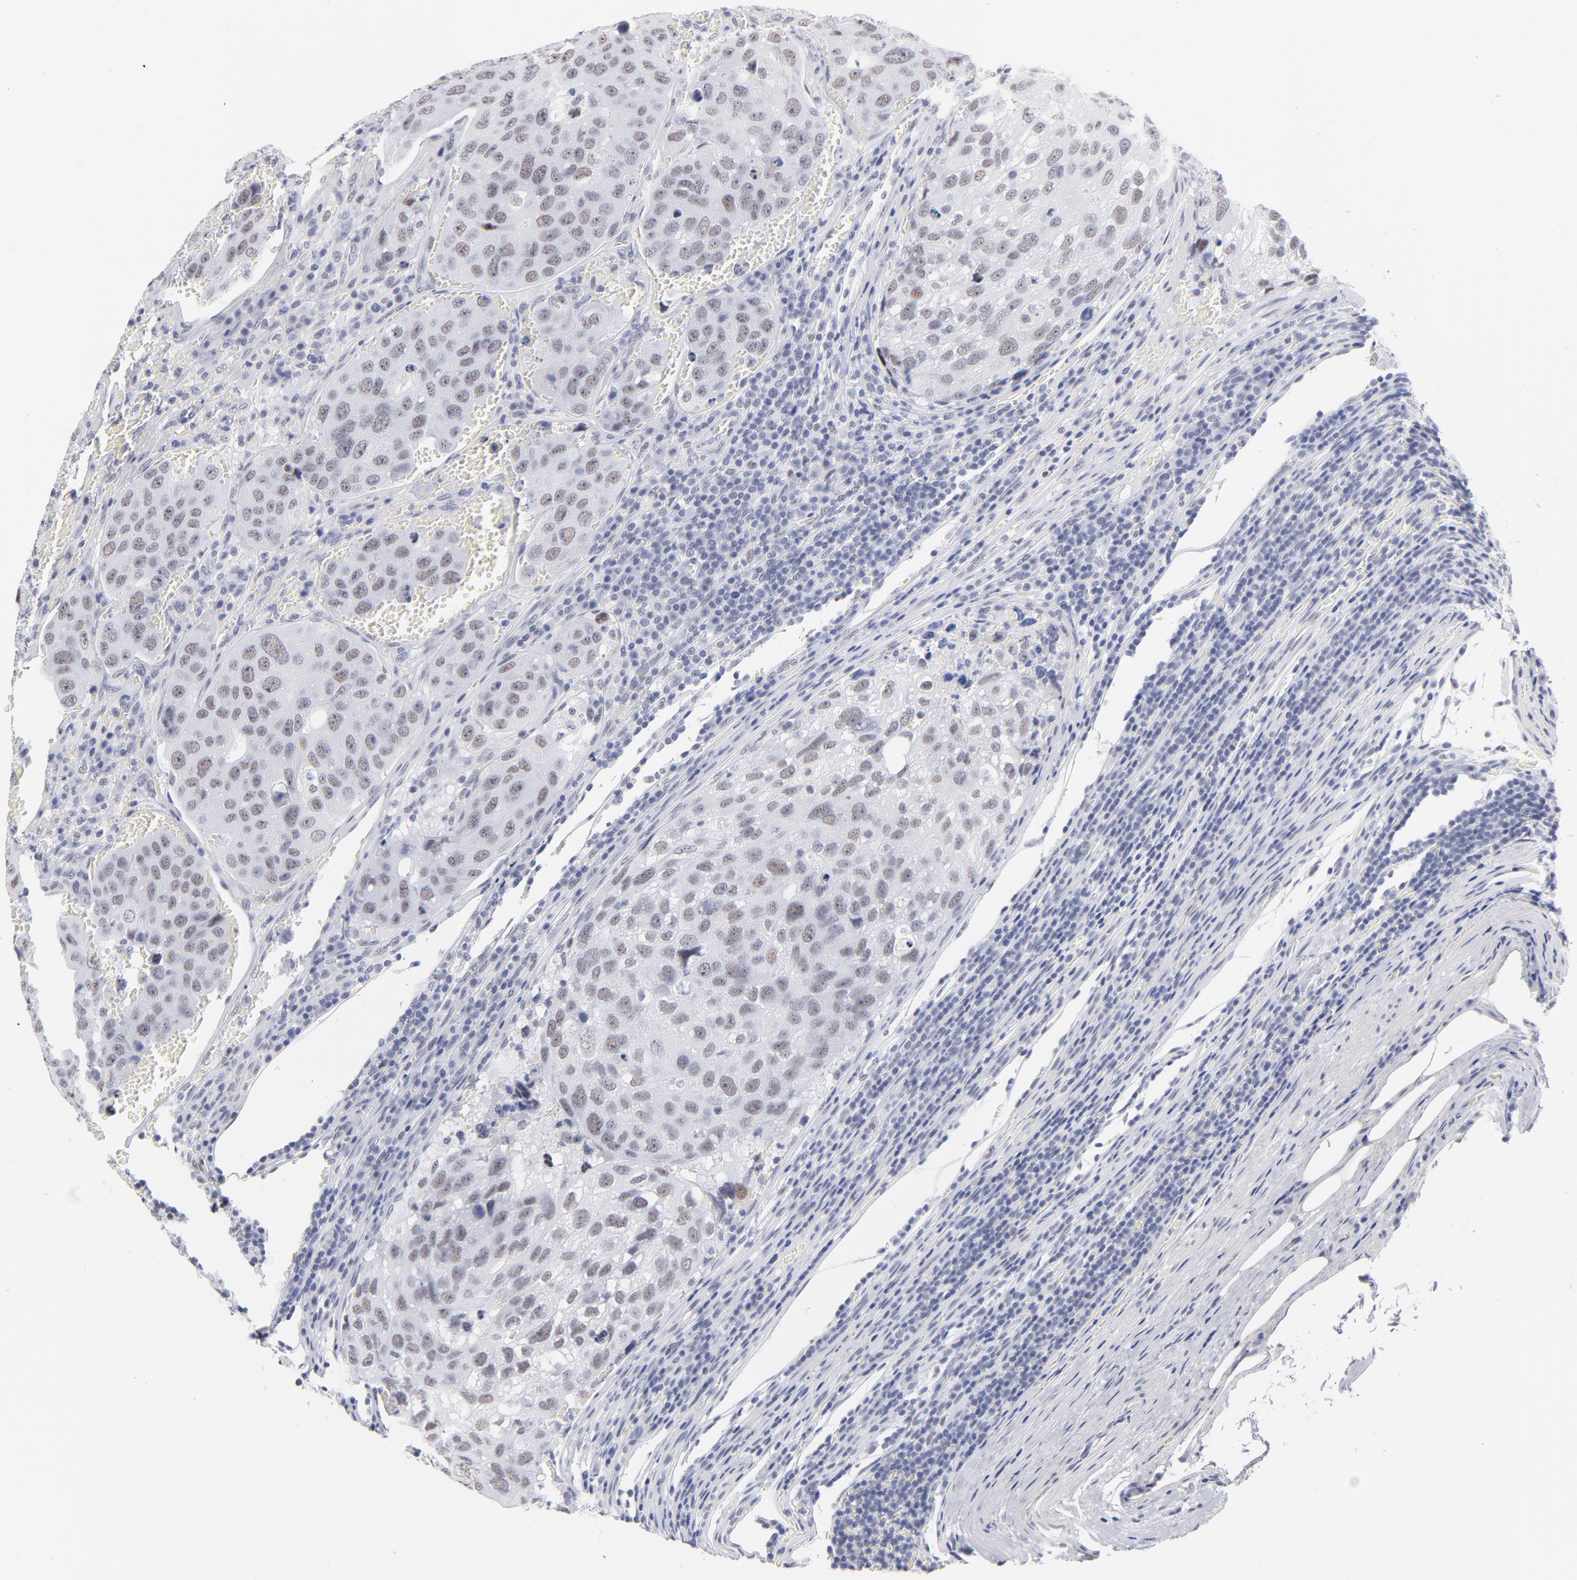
{"staining": {"intensity": "weak", "quantity": ">75%", "location": "nuclear"}, "tissue": "urothelial cancer", "cell_type": "Tumor cells", "image_type": "cancer", "snomed": [{"axis": "morphology", "description": "Urothelial carcinoma, High grade"}, {"axis": "topography", "description": "Lymph node"}, {"axis": "topography", "description": "Urinary bladder"}], "caption": "Urothelial cancer was stained to show a protein in brown. There is low levels of weak nuclear positivity in about >75% of tumor cells.", "gene": "SNRPB", "patient": {"sex": "male", "age": 51}}